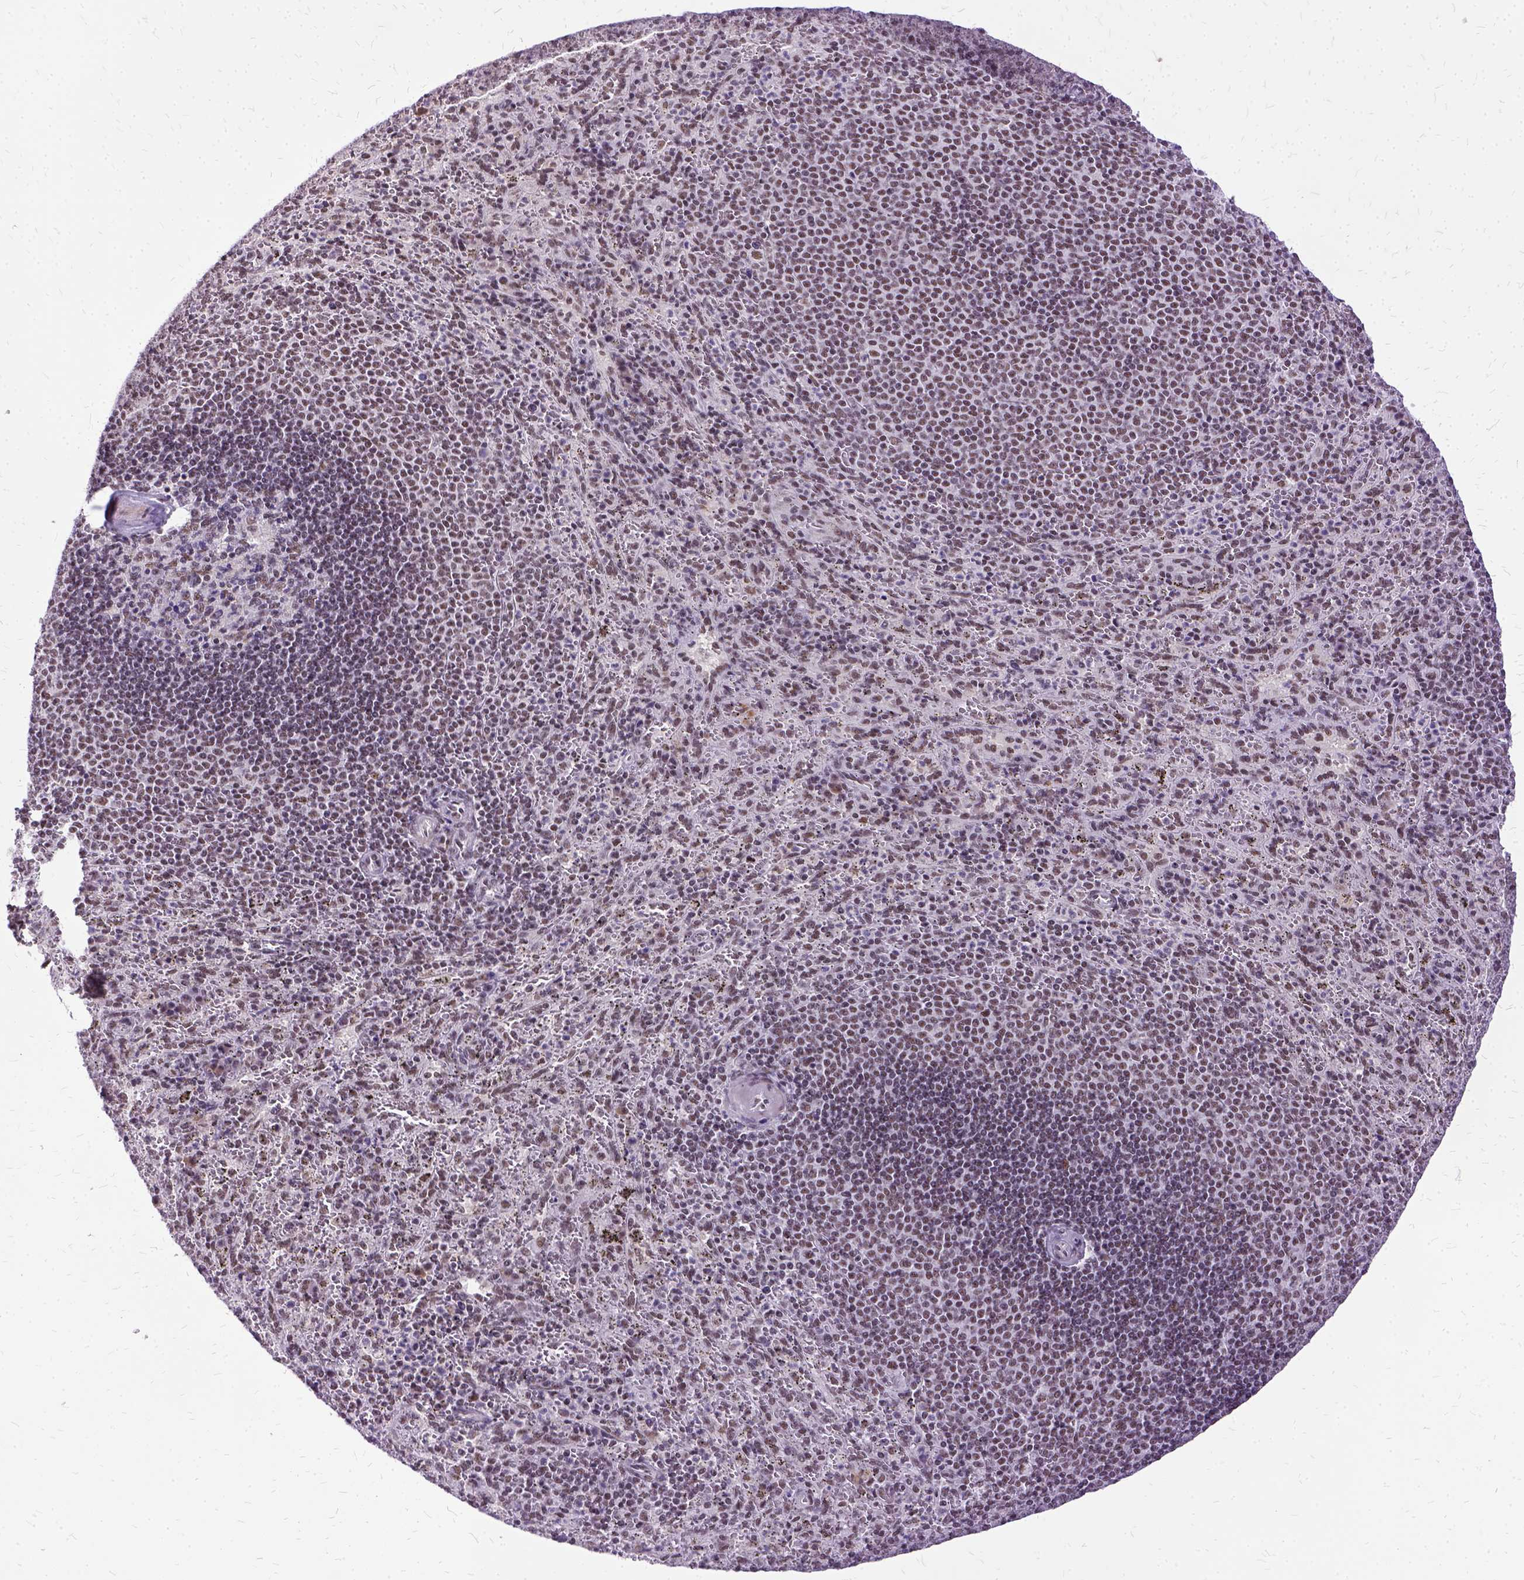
{"staining": {"intensity": "moderate", "quantity": ">75%", "location": "nuclear"}, "tissue": "spleen", "cell_type": "Cells in red pulp", "image_type": "normal", "snomed": [{"axis": "morphology", "description": "Normal tissue, NOS"}, {"axis": "topography", "description": "Spleen"}], "caption": "Spleen stained for a protein (brown) exhibits moderate nuclear positive expression in approximately >75% of cells in red pulp.", "gene": "SETD1A", "patient": {"sex": "male", "age": 57}}